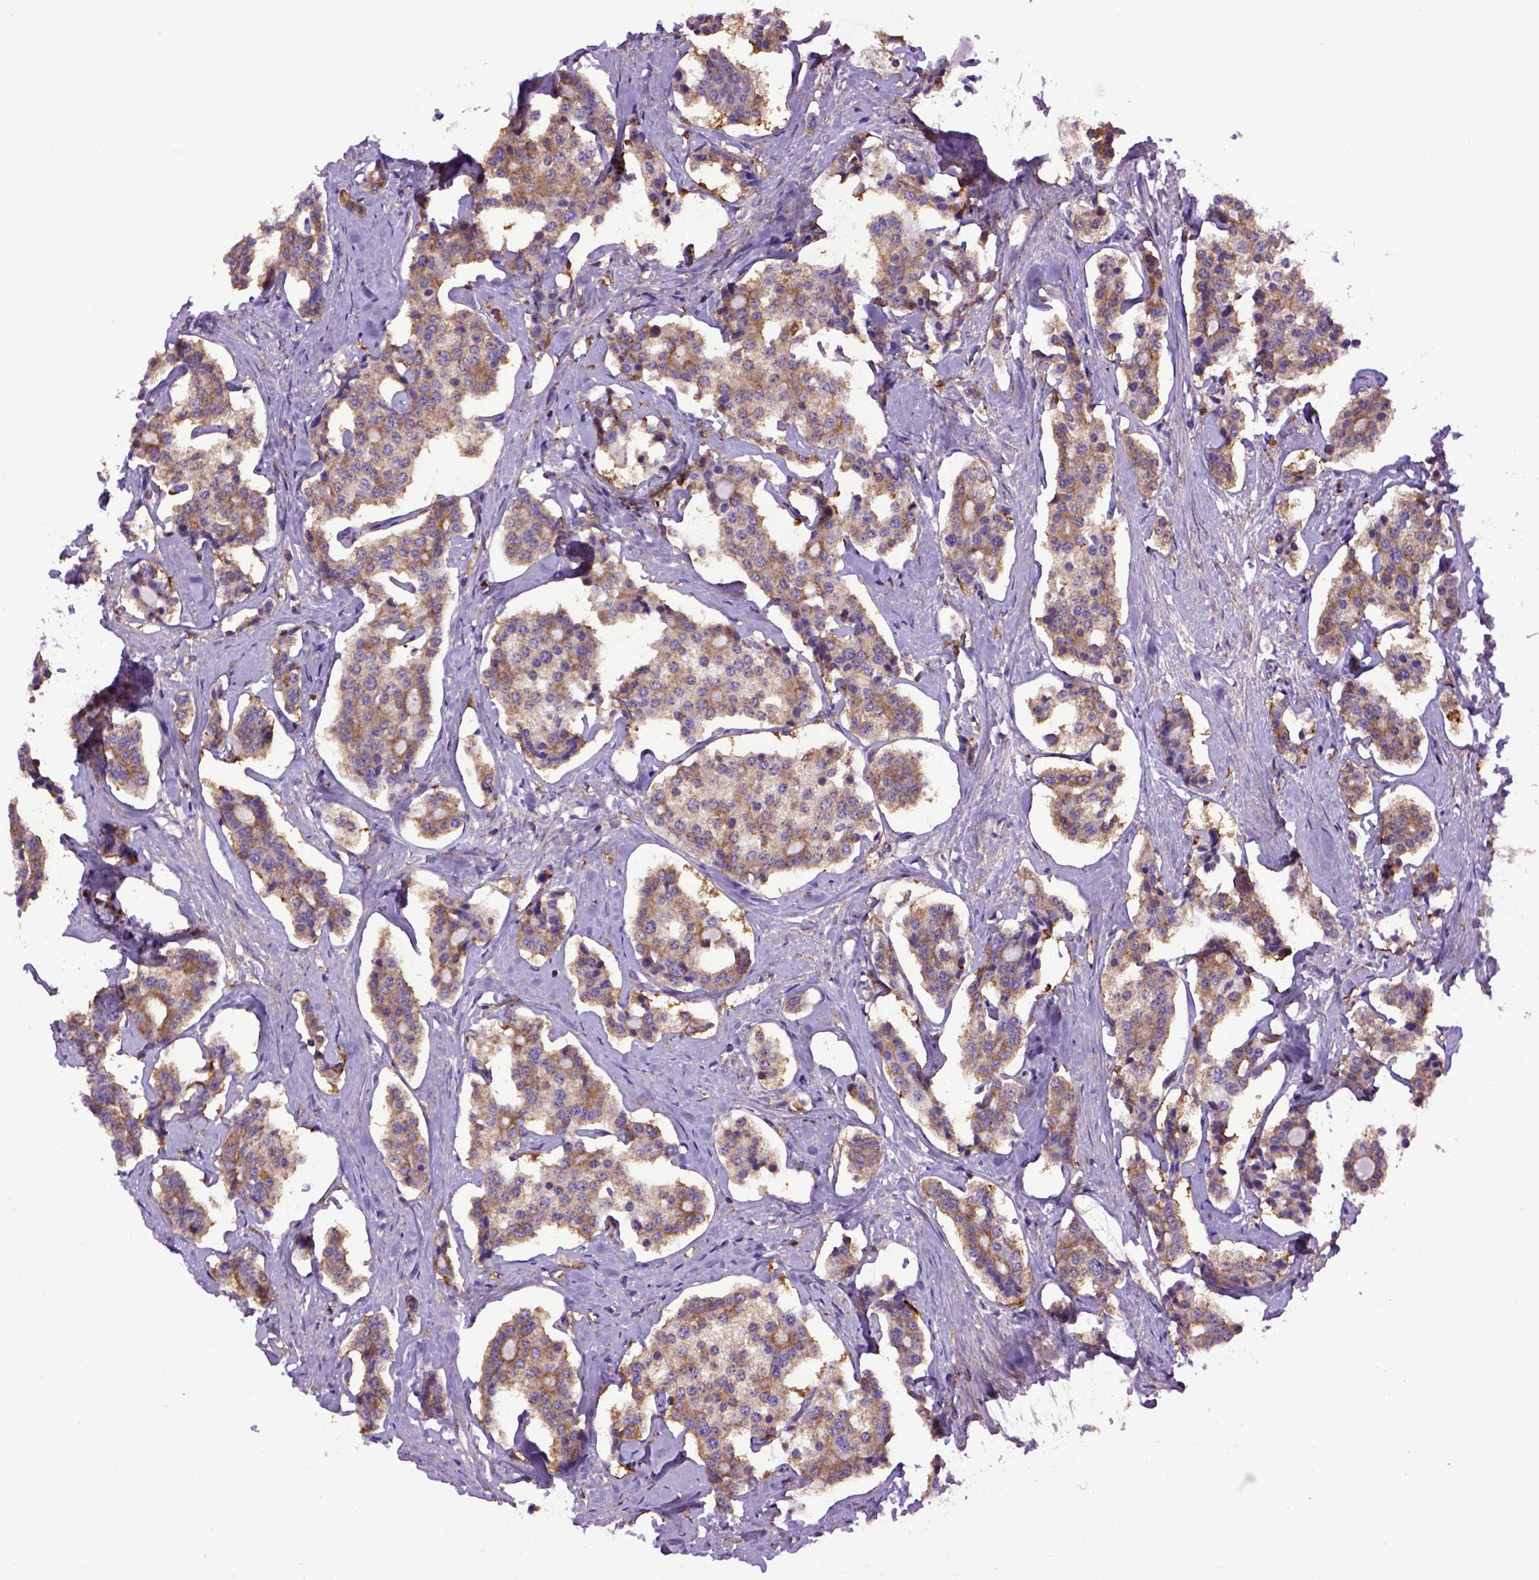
{"staining": {"intensity": "moderate", "quantity": ">75%", "location": "cytoplasmic/membranous"}, "tissue": "carcinoid", "cell_type": "Tumor cells", "image_type": "cancer", "snomed": [{"axis": "morphology", "description": "Carcinoid, malignant, NOS"}, {"axis": "topography", "description": "Small intestine"}], "caption": "IHC micrograph of human malignant carcinoid stained for a protein (brown), which exhibits medium levels of moderate cytoplasmic/membranous positivity in about >75% of tumor cells.", "gene": "MVP", "patient": {"sex": "female", "age": 65}}